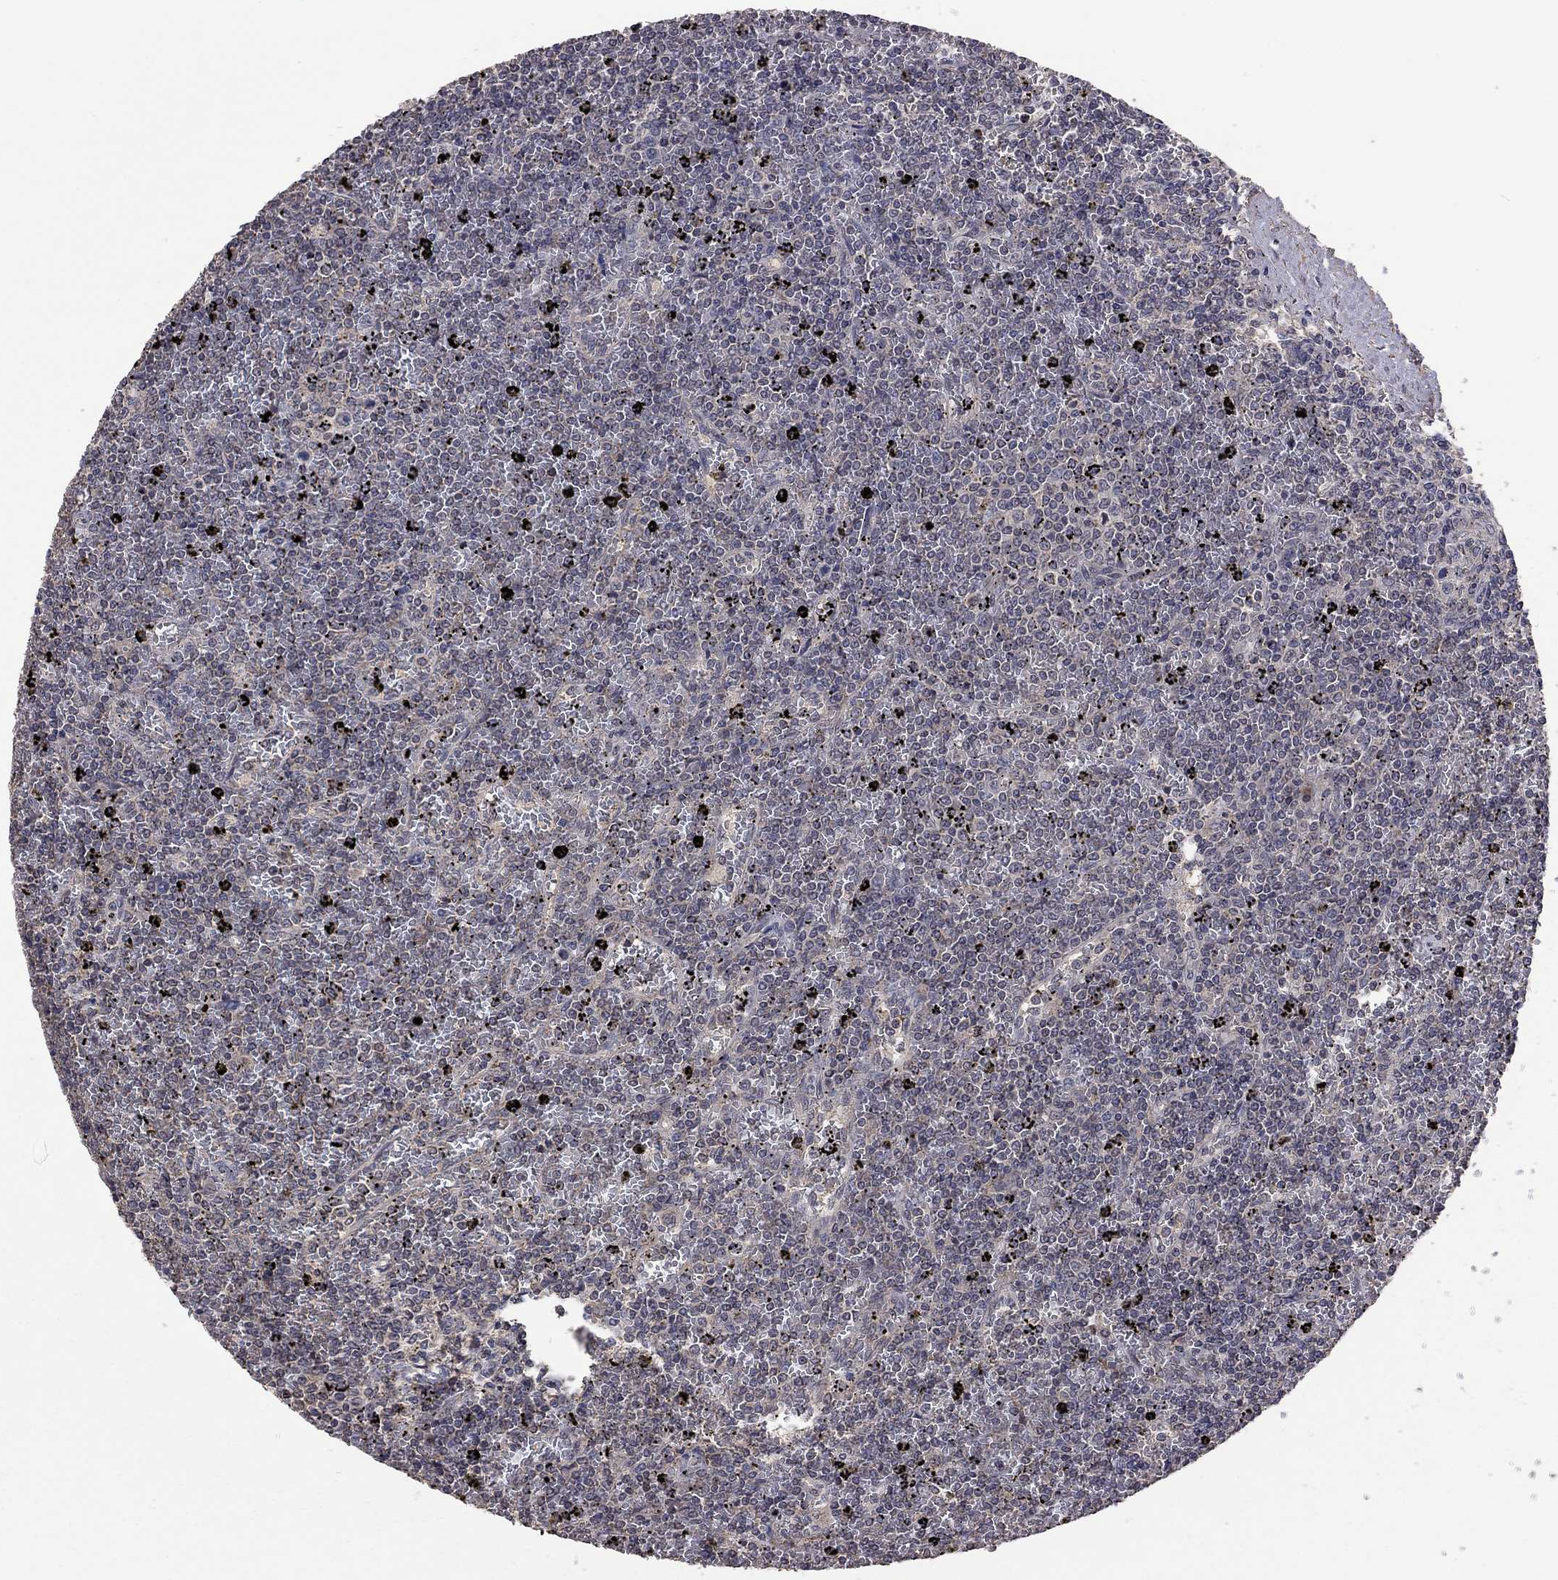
{"staining": {"intensity": "negative", "quantity": "none", "location": "none"}, "tissue": "lymphoma", "cell_type": "Tumor cells", "image_type": "cancer", "snomed": [{"axis": "morphology", "description": "Malignant lymphoma, non-Hodgkin's type, Low grade"}, {"axis": "topography", "description": "Spleen"}], "caption": "High power microscopy micrograph of an IHC photomicrograph of lymphoma, revealing no significant expression in tumor cells.", "gene": "TSNARE1", "patient": {"sex": "female", "age": 77}}